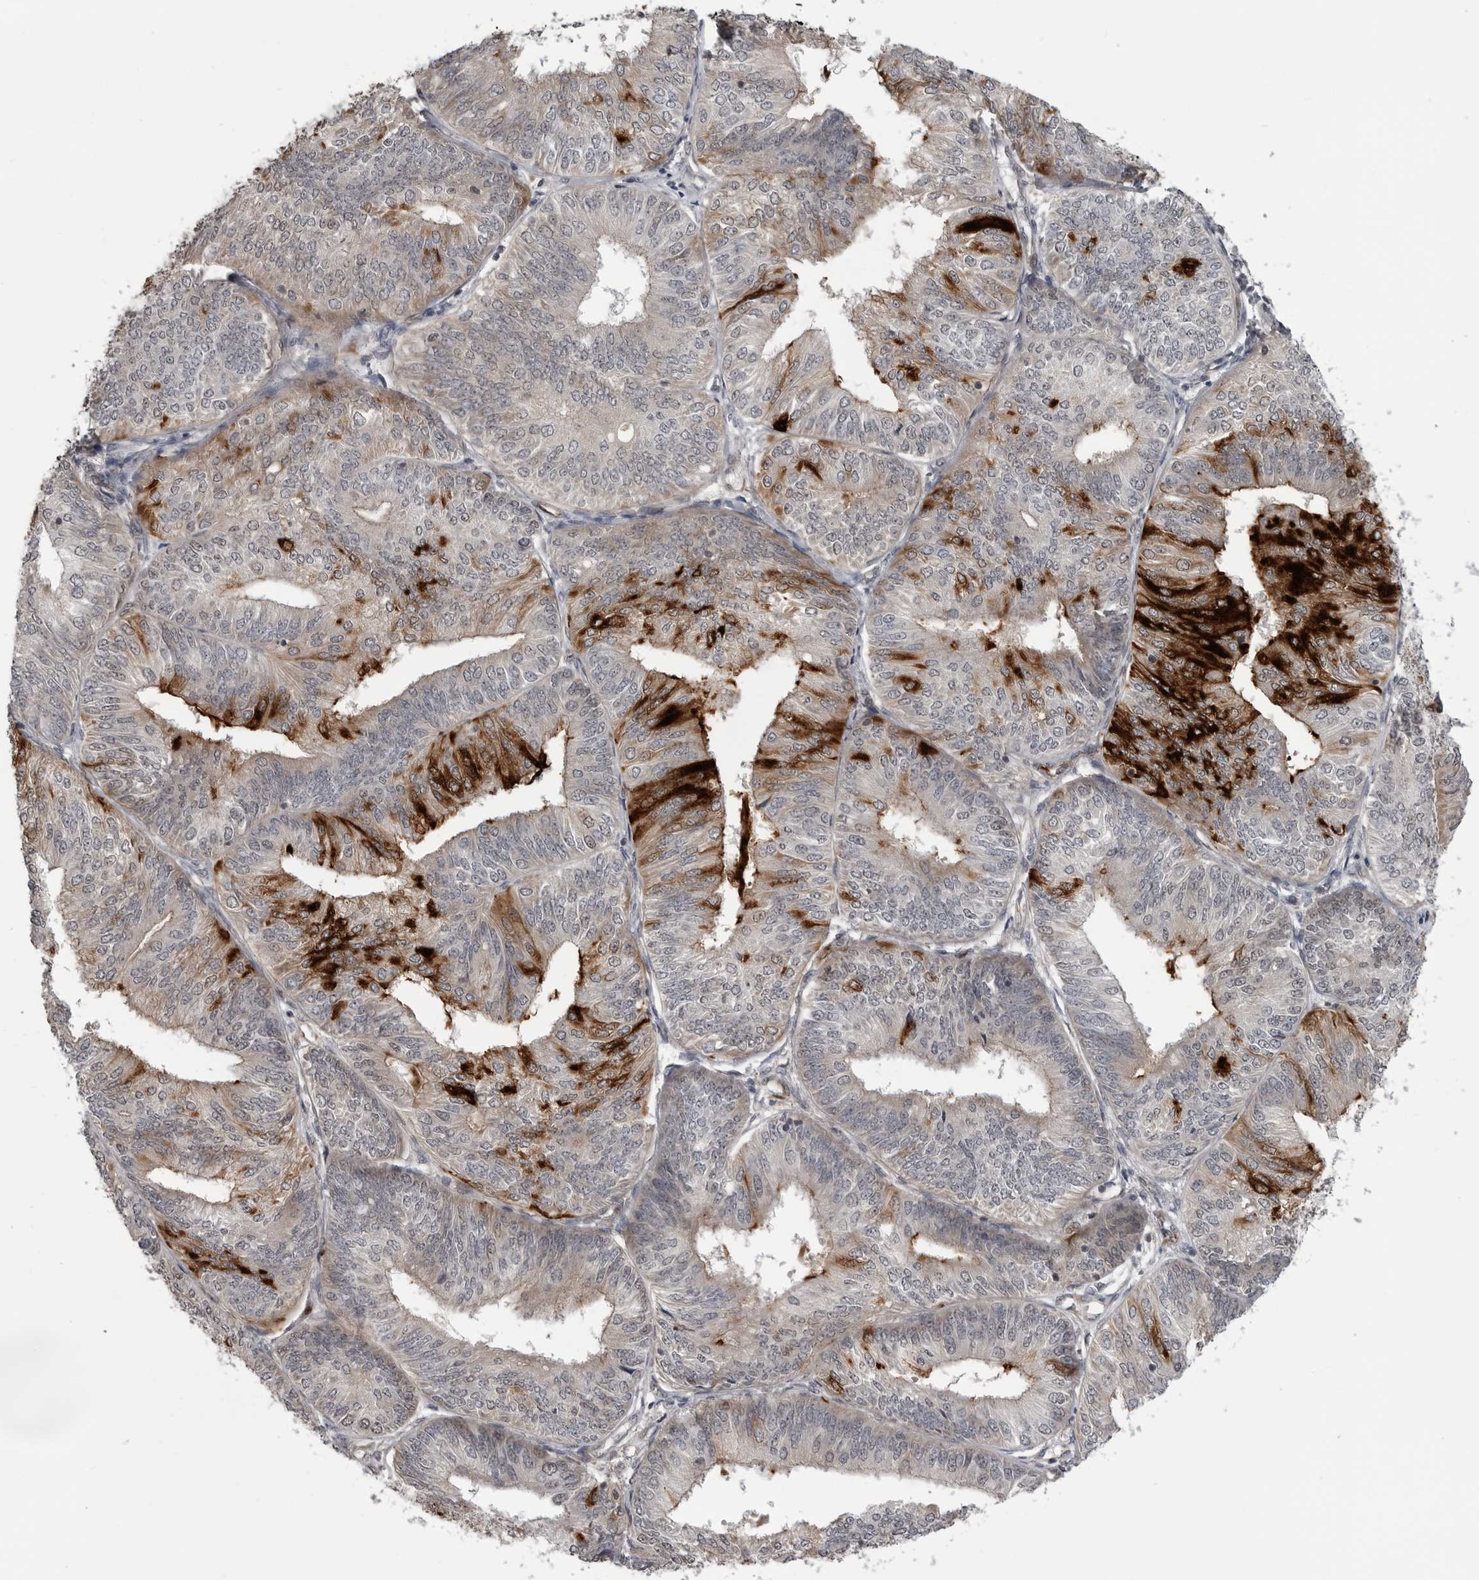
{"staining": {"intensity": "strong", "quantity": "<25%", "location": "cytoplasmic/membranous"}, "tissue": "endometrial cancer", "cell_type": "Tumor cells", "image_type": "cancer", "snomed": [{"axis": "morphology", "description": "Adenocarcinoma, NOS"}, {"axis": "topography", "description": "Endometrium"}], "caption": "Immunohistochemistry (IHC) of endometrial cancer displays medium levels of strong cytoplasmic/membranous expression in approximately <25% of tumor cells.", "gene": "FAAP100", "patient": {"sex": "female", "age": 58}}